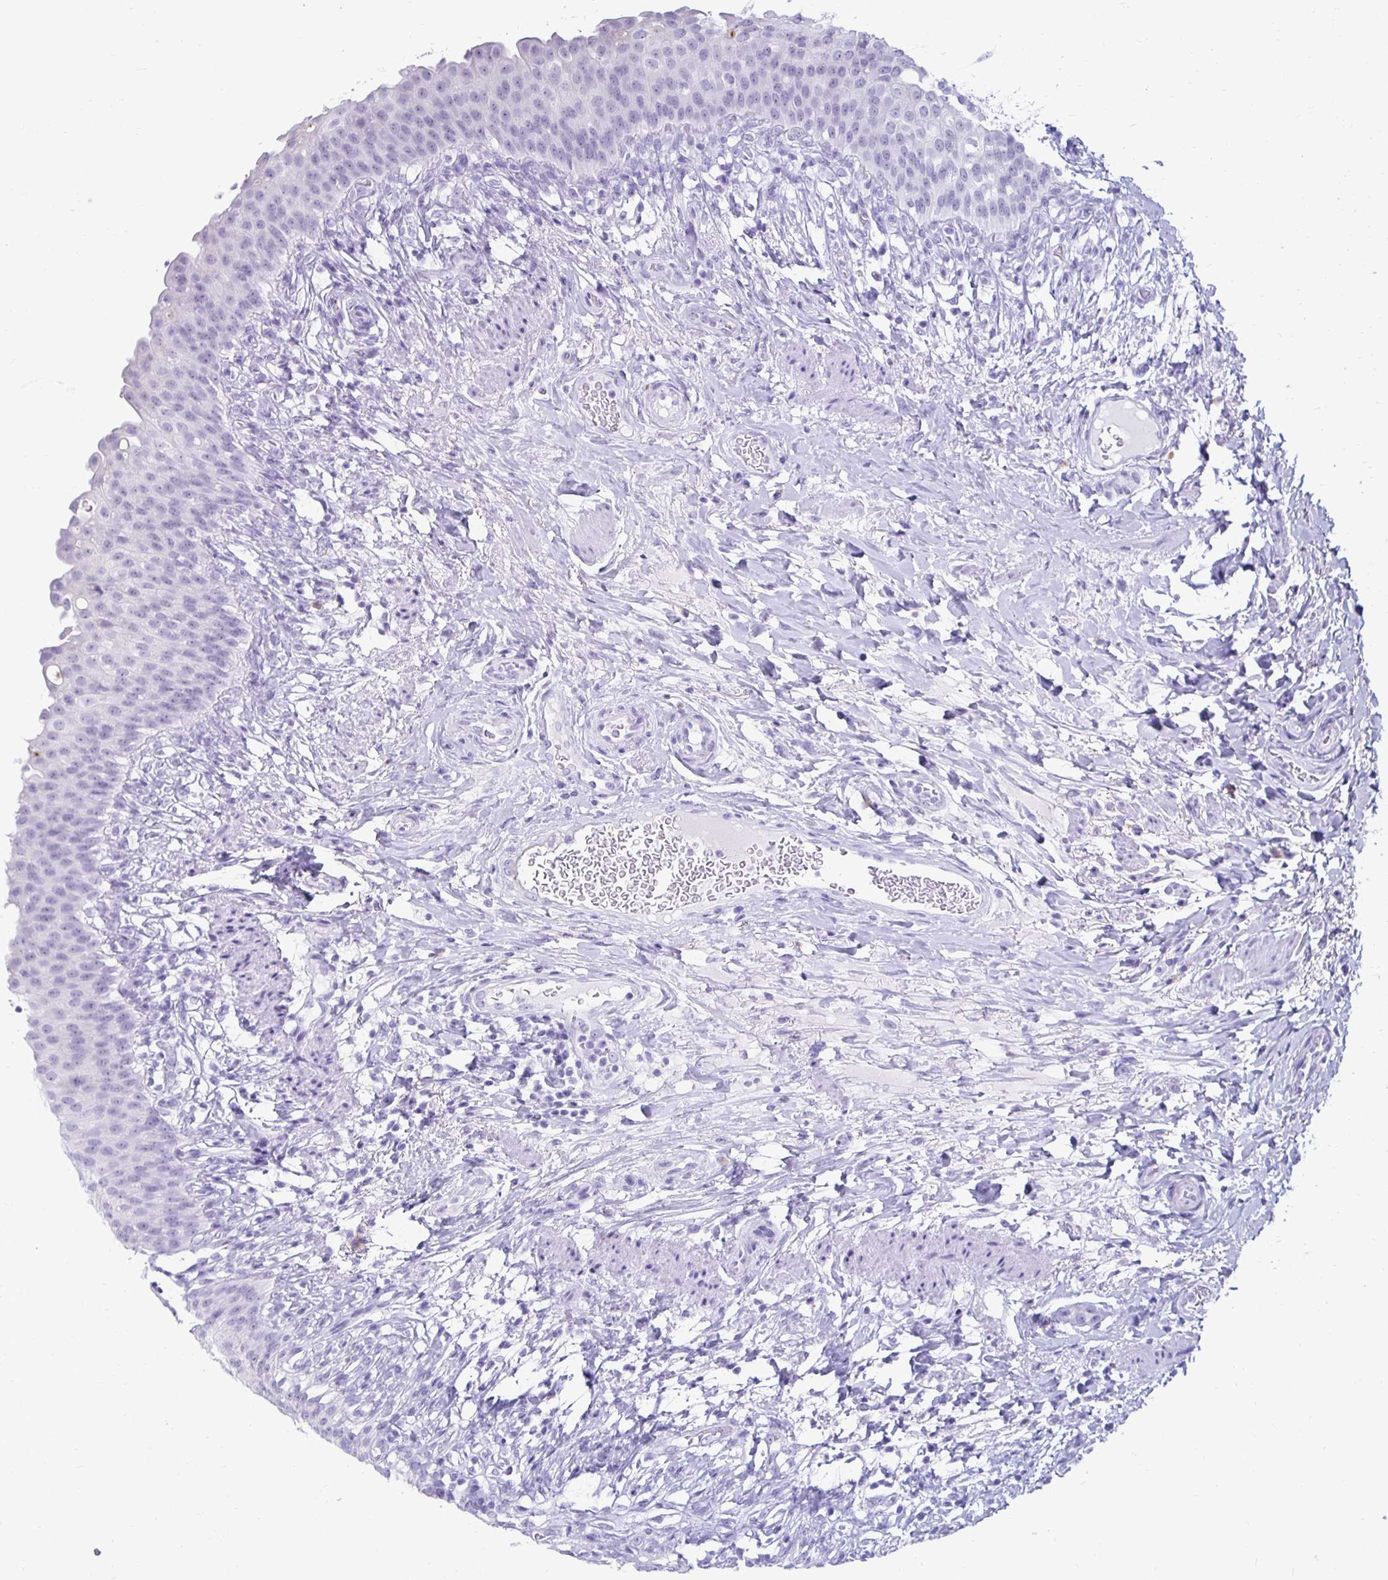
{"staining": {"intensity": "weak", "quantity": "<25%", "location": "nuclear"}, "tissue": "urinary bladder", "cell_type": "Urothelial cells", "image_type": "normal", "snomed": [{"axis": "morphology", "description": "Normal tissue, NOS"}, {"axis": "topography", "description": "Urinary bladder"}, {"axis": "topography", "description": "Peripheral nerve tissue"}], "caption": "Protein analysis of benign urinary bladder demonstrates no significant expression in urothelial cells. (Stains: DAB (3,3'-diaminobenzidine) immunohistochemistry (IHC) with hematoxylin counter stain, Microscopy: brightfield microscopy at high magnification).", "gene": "CST6", "patient": {"sex": "female", "age": 60}}